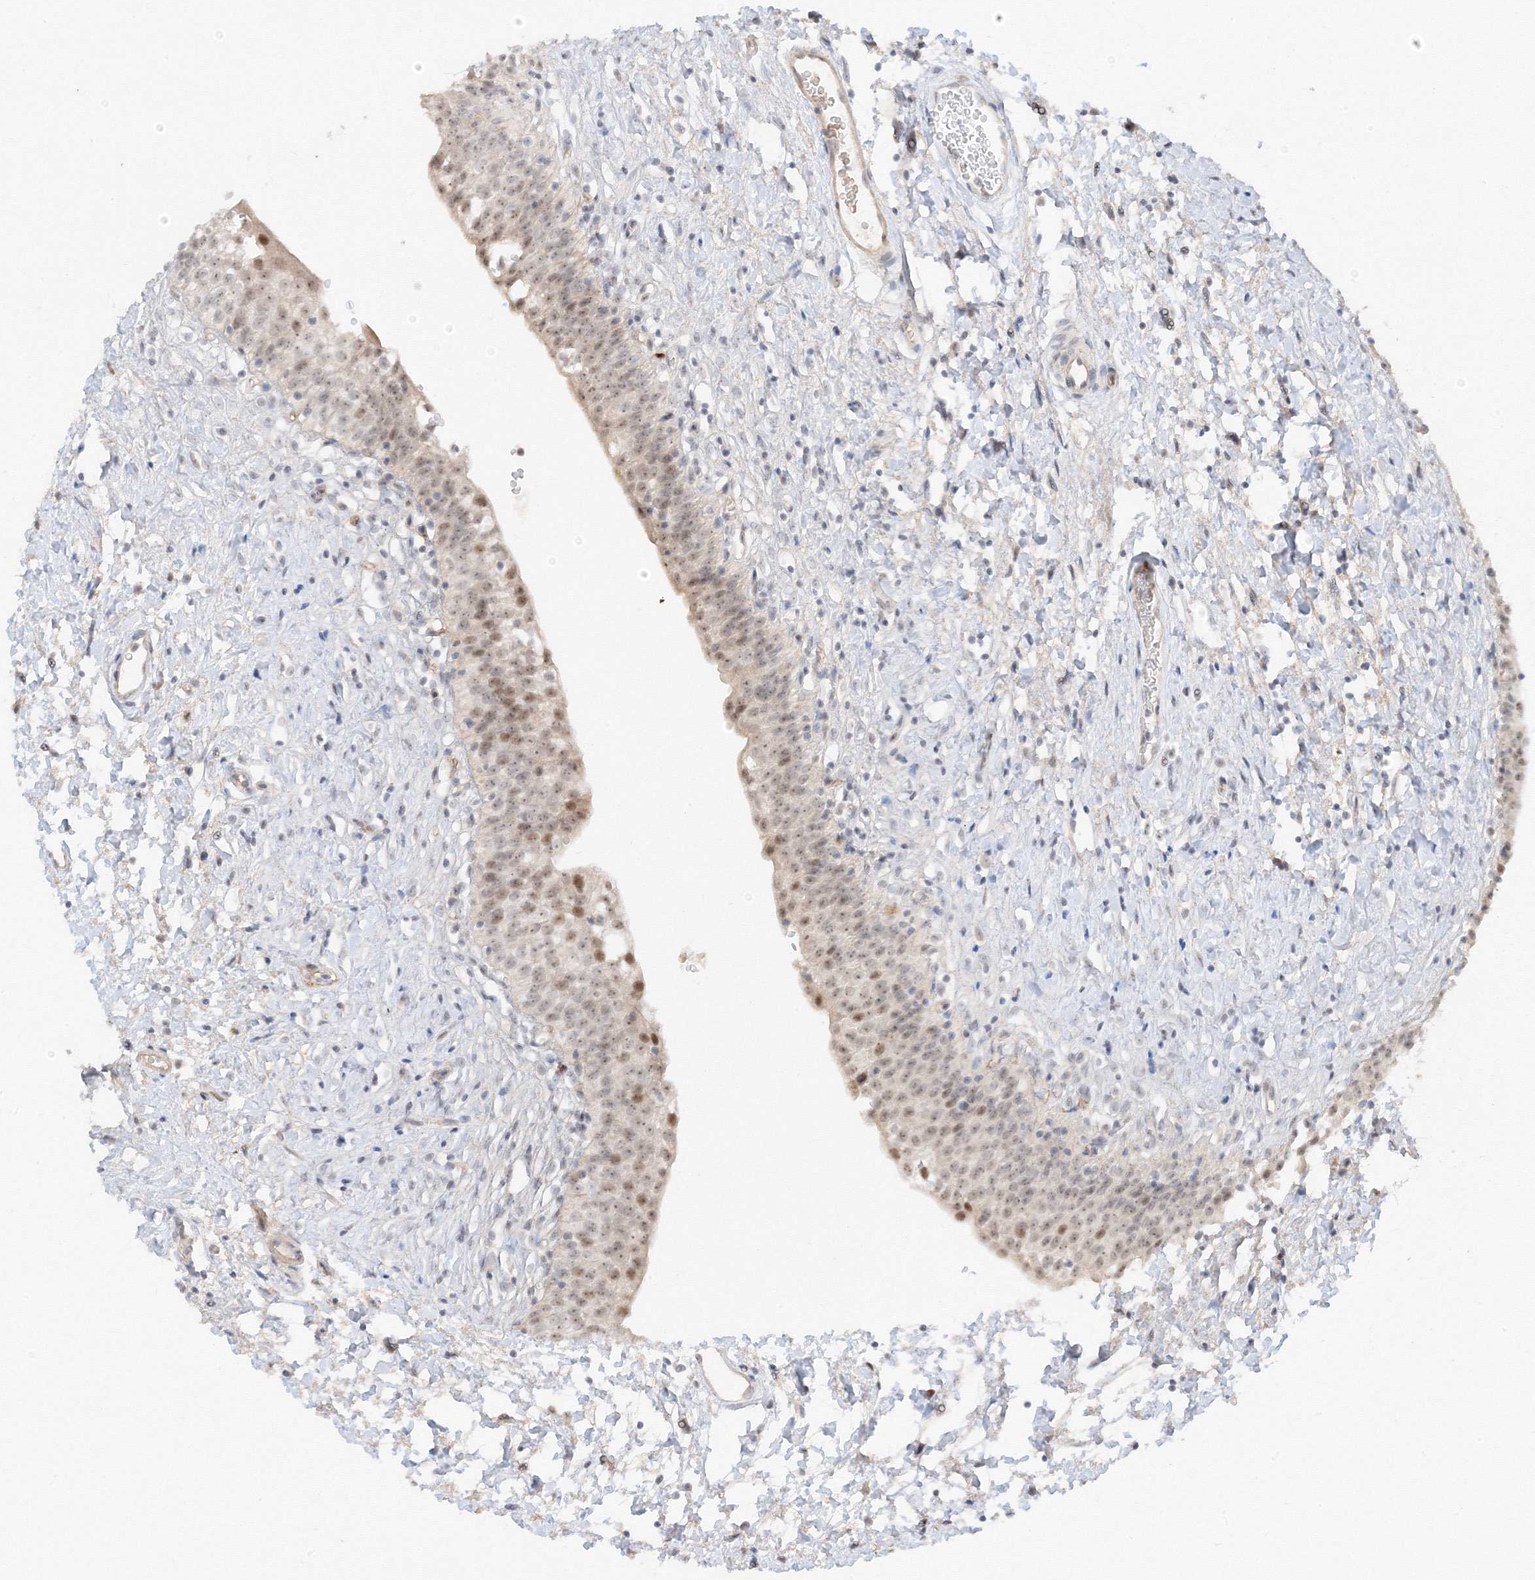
{"staining": {"intensity": "moderate", "quantity": "25%-75%", "location": "nuclear"}, "tissue": "urinary bladder", "cell_type": "Urothelial cells", "image_type": "normal", "snomed": [{"axis": "morphology", "description": "Normal tissue, NOS"}, {"axis": "topography", "description": "Urinary bladder"}], "caption": "Immunohistochemistry (IHC) micrograph of benign urinary bladder: urinary bladder stained using IHC displays medium levels of moderate protein expression localized specifically in the nuclear of urothelial cells, appearing as a nuclear brown color.", "gene": "ETAA1", "patient": {"sex": "male", "age": 51}}